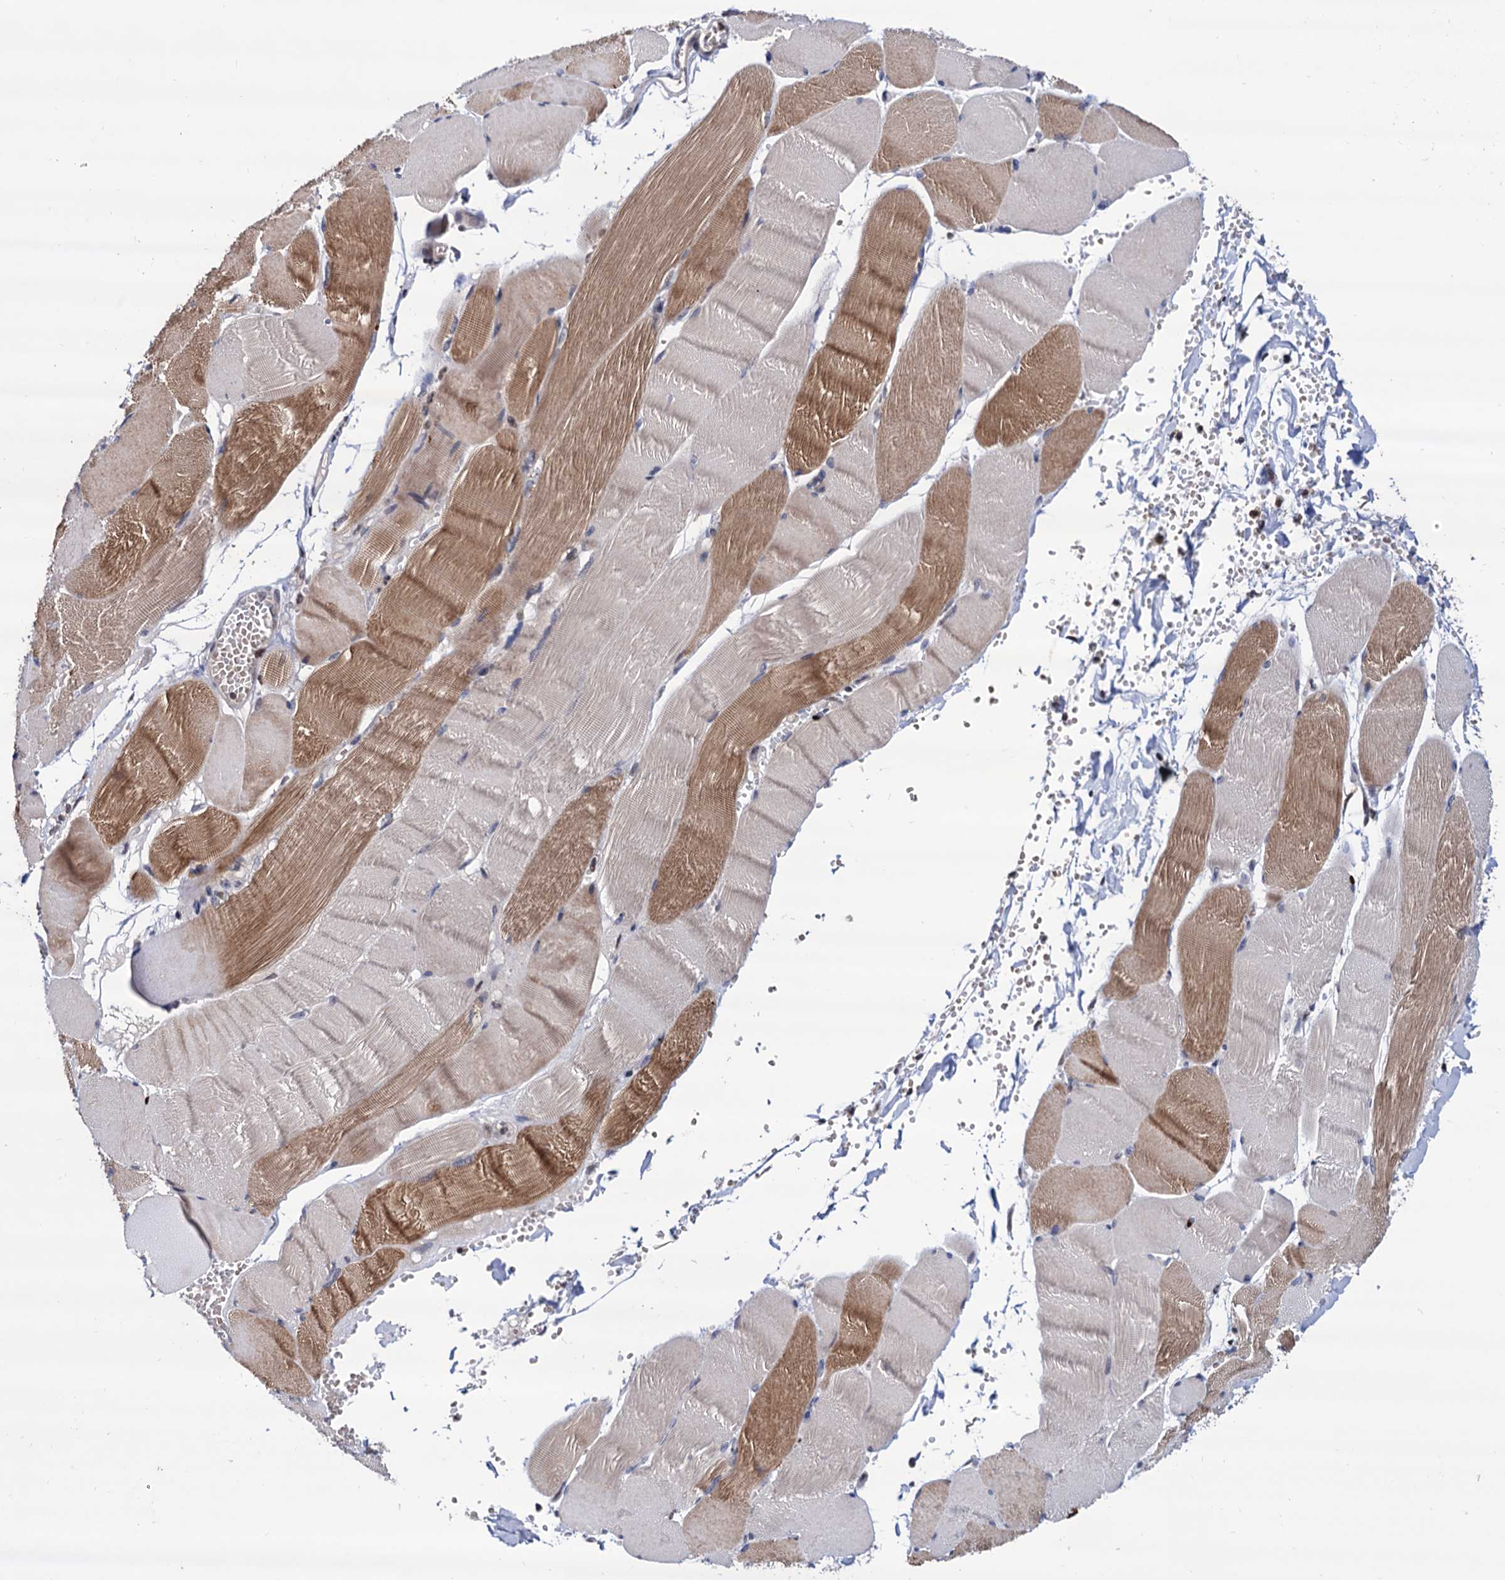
{"staining": {"intensity": "negative", "quantity": "none", "location": "none"}, "tissue": "adipose tissue", "cell_type": "Adipocytes", "image_type": "normal", "snomed": [{"axis": "morphology", "description": "Normal tissue, NOS"}, {"axis": "topography", "description": "Skeletal muscle"}, {"axis": "topography", "description": "Peripheral nerve tissue"}], "caption": "Protein analysis of normal adipose tissue reveals no significant staining in adipocytes.", "gene": "RNASEH2B", "patient": {"sex": "female", "age": 55}}